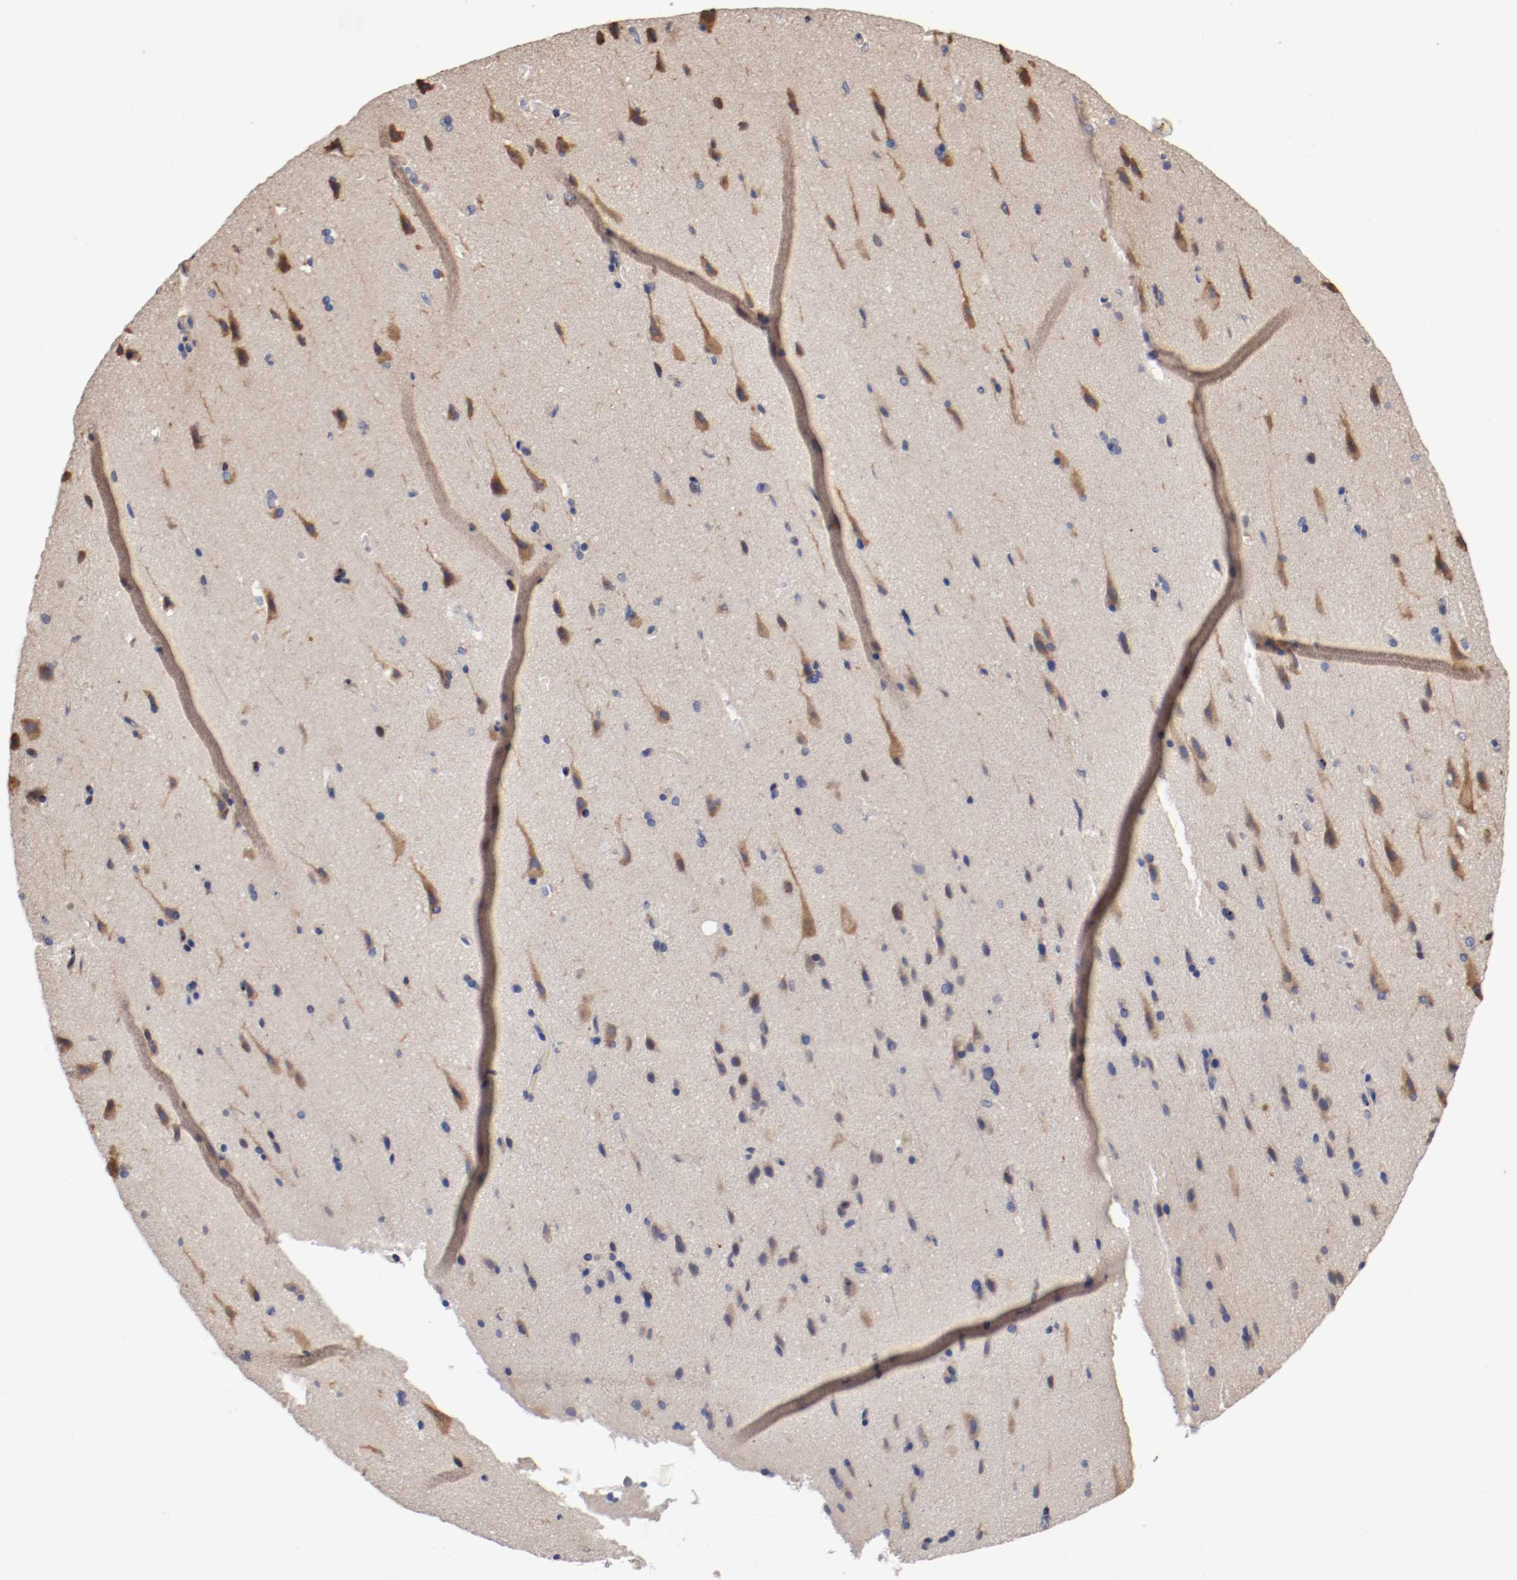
{"staining": {"intensity": "moderate", "quantity": ">75%", "location": "cytoplasmic/membranous"}, "tissue": "cerebral cortex", "cell_type": "Endothelial cells", "image_type": "normal", "snomed": [{"axis": "morphology", "description": "Normal tissue, NOS"}, {"axis": "topography", "description": "Cerebral cortex"}], "caption": "A medium amount of moderate cytoplasmic/membranous positivity is seen in approximately >75% of endothelial cells in unremarkable cerebral cortex. (Brightfield microscopy of DAB IHC at high magnification).", "gene": "TNFSF12", "patient": {"sex": "male", "age": 62}}